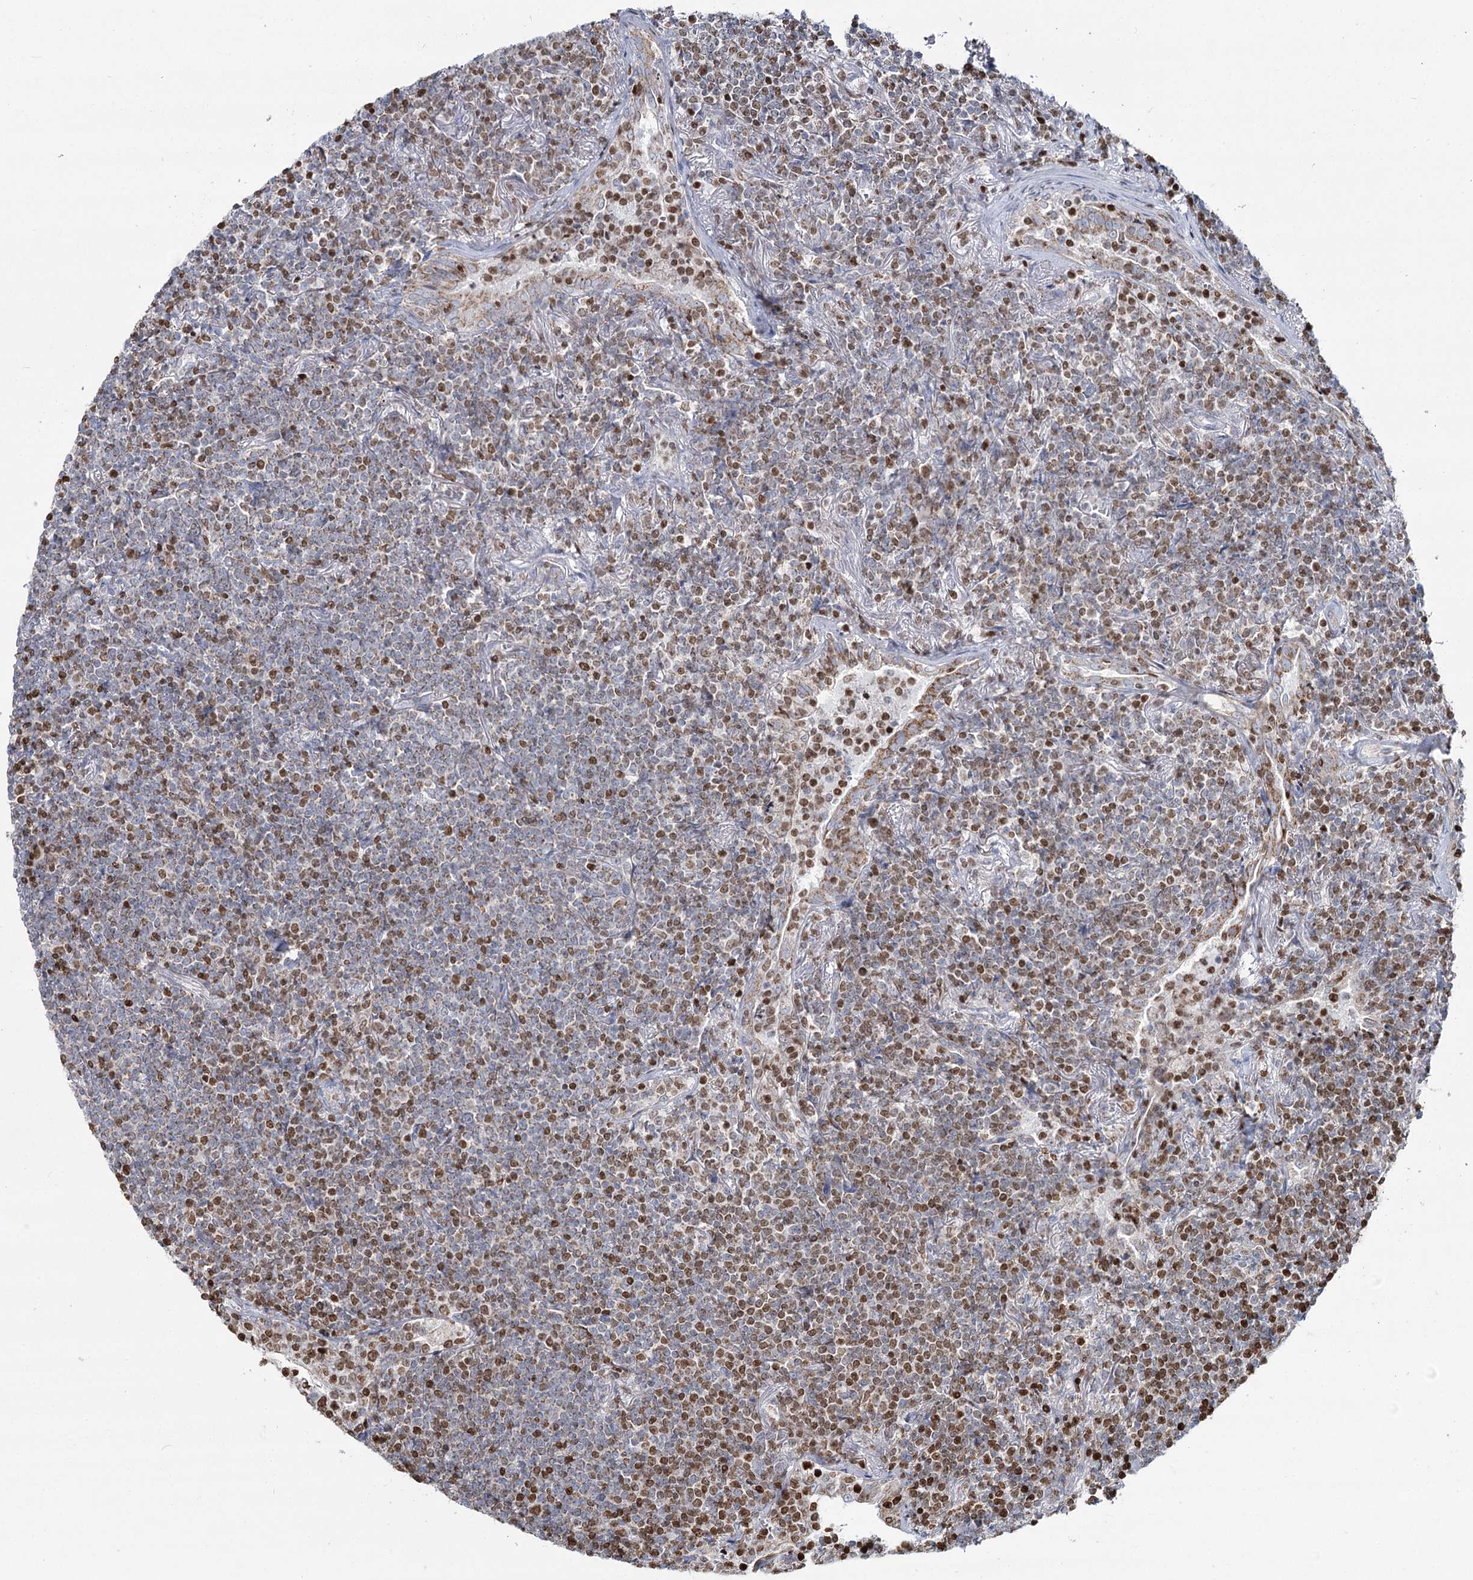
{"staining": {"intensity": "moderate", "quantity": "25%-75%", "location": "nuclear"}, "tissue": "lymphoma", "cell_type": "Tumor cells", "image_type": "cancer", "snomed": [{"axis": "morphology", "description": "Malignant lymphoma, non-Hodgkin's type, Low grade"}, {"axis": "topography", "description": "Lung"}], "caption": "This is a micrograph of immunohistochemistry staining of lymphoma, which shows moderate staining in the nuclear of tumor cells.", "gene": "PDHX", "patient": {"sex": "female", "age": 71}}